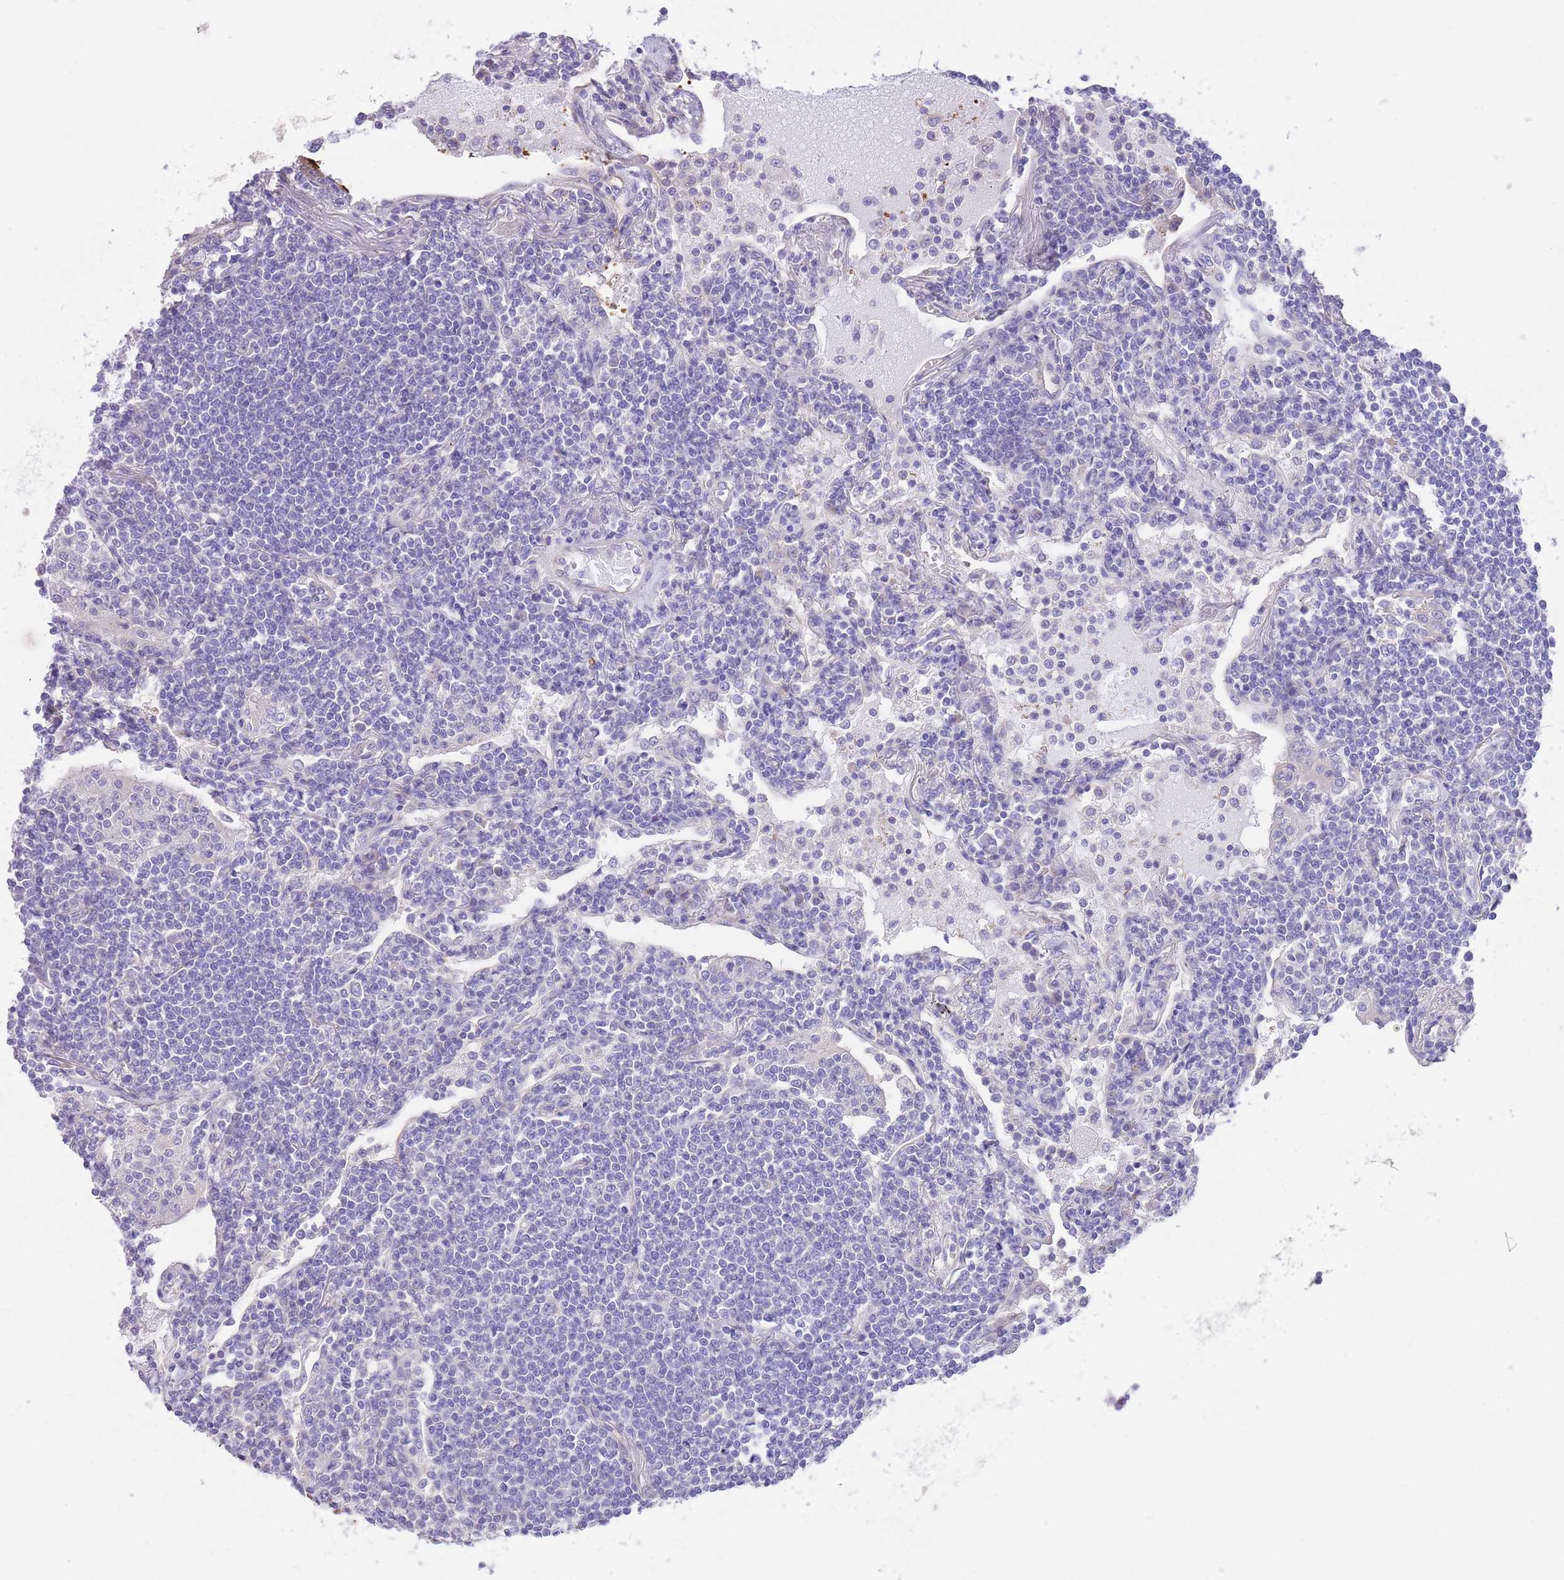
{"staining": {"intensity": "negative", "quantity": "none", "location": "none"}, "tissue": "lymphoma", "cell_type": "Tumor cells", "image_type": "cancer", "snomed": [{"axis": "morphology", "description": "Malignant lymphoma, non-Hodgkin's type, Low grade"}, {"axis": "topography", "description": "Lymph node"}], "caption": "Histopathology image shows no significant protein positivity in tumor cells of low-grade malignant lymphoma, non-Hodgkin's type.", "gene": "RHOU", "patient": {"sex": "female", "age": 67}}